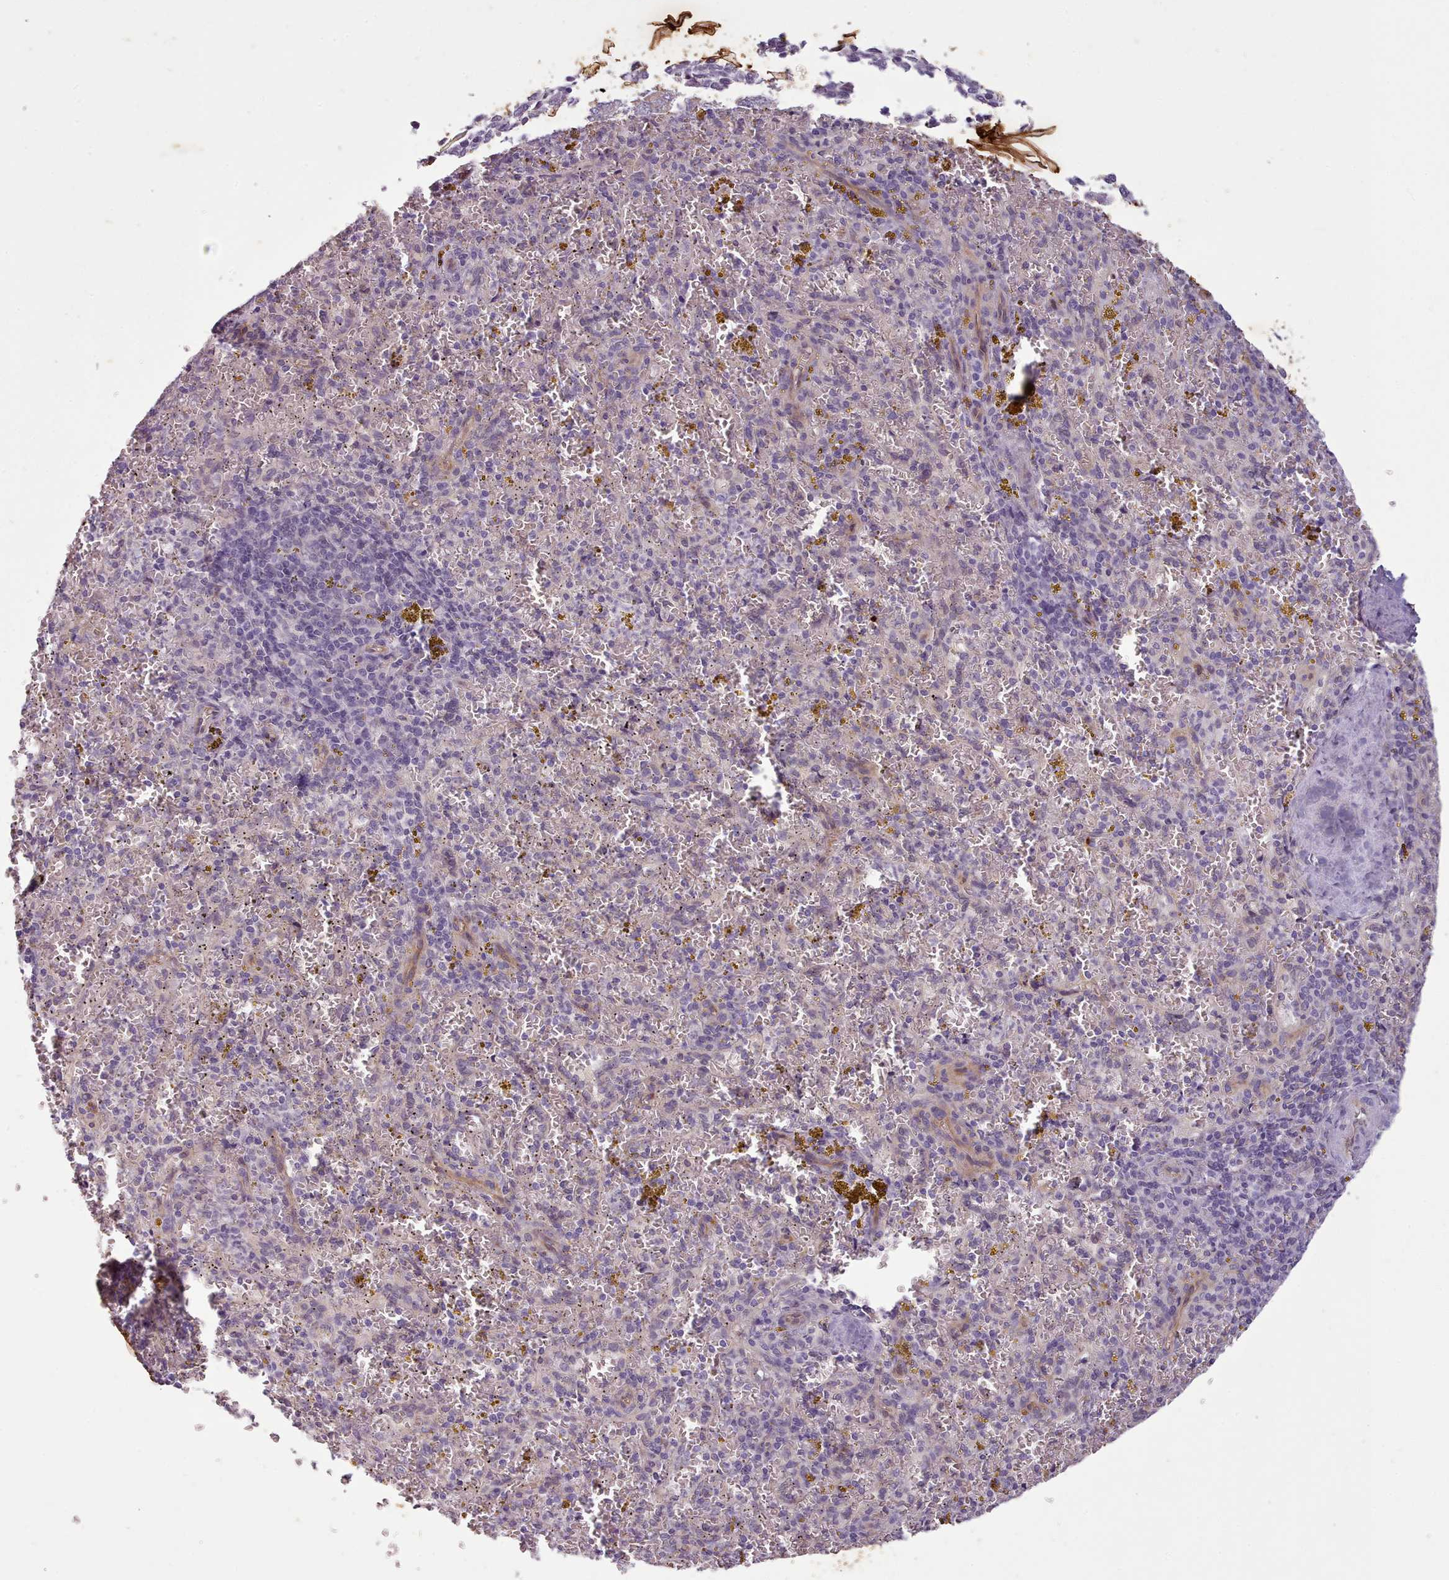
{"staining": {"intensity": "negative", "quantity": "none", "location": "none"}, "tissue": "spleen", "cell_type": "Cells in red pulp", "image_type": "normal", "snomed": [{"axis": "morphology", "description": "Normal tissue, NOS"}, {"axis": "topography", "description": "Spleen"}], "caption": "Immunohistochemical staining of unremarkable spleen reveals no significant positivity in cells in red pulp.", "gene": "PLD4", "patient": {"sex": "male", "age": 57}}